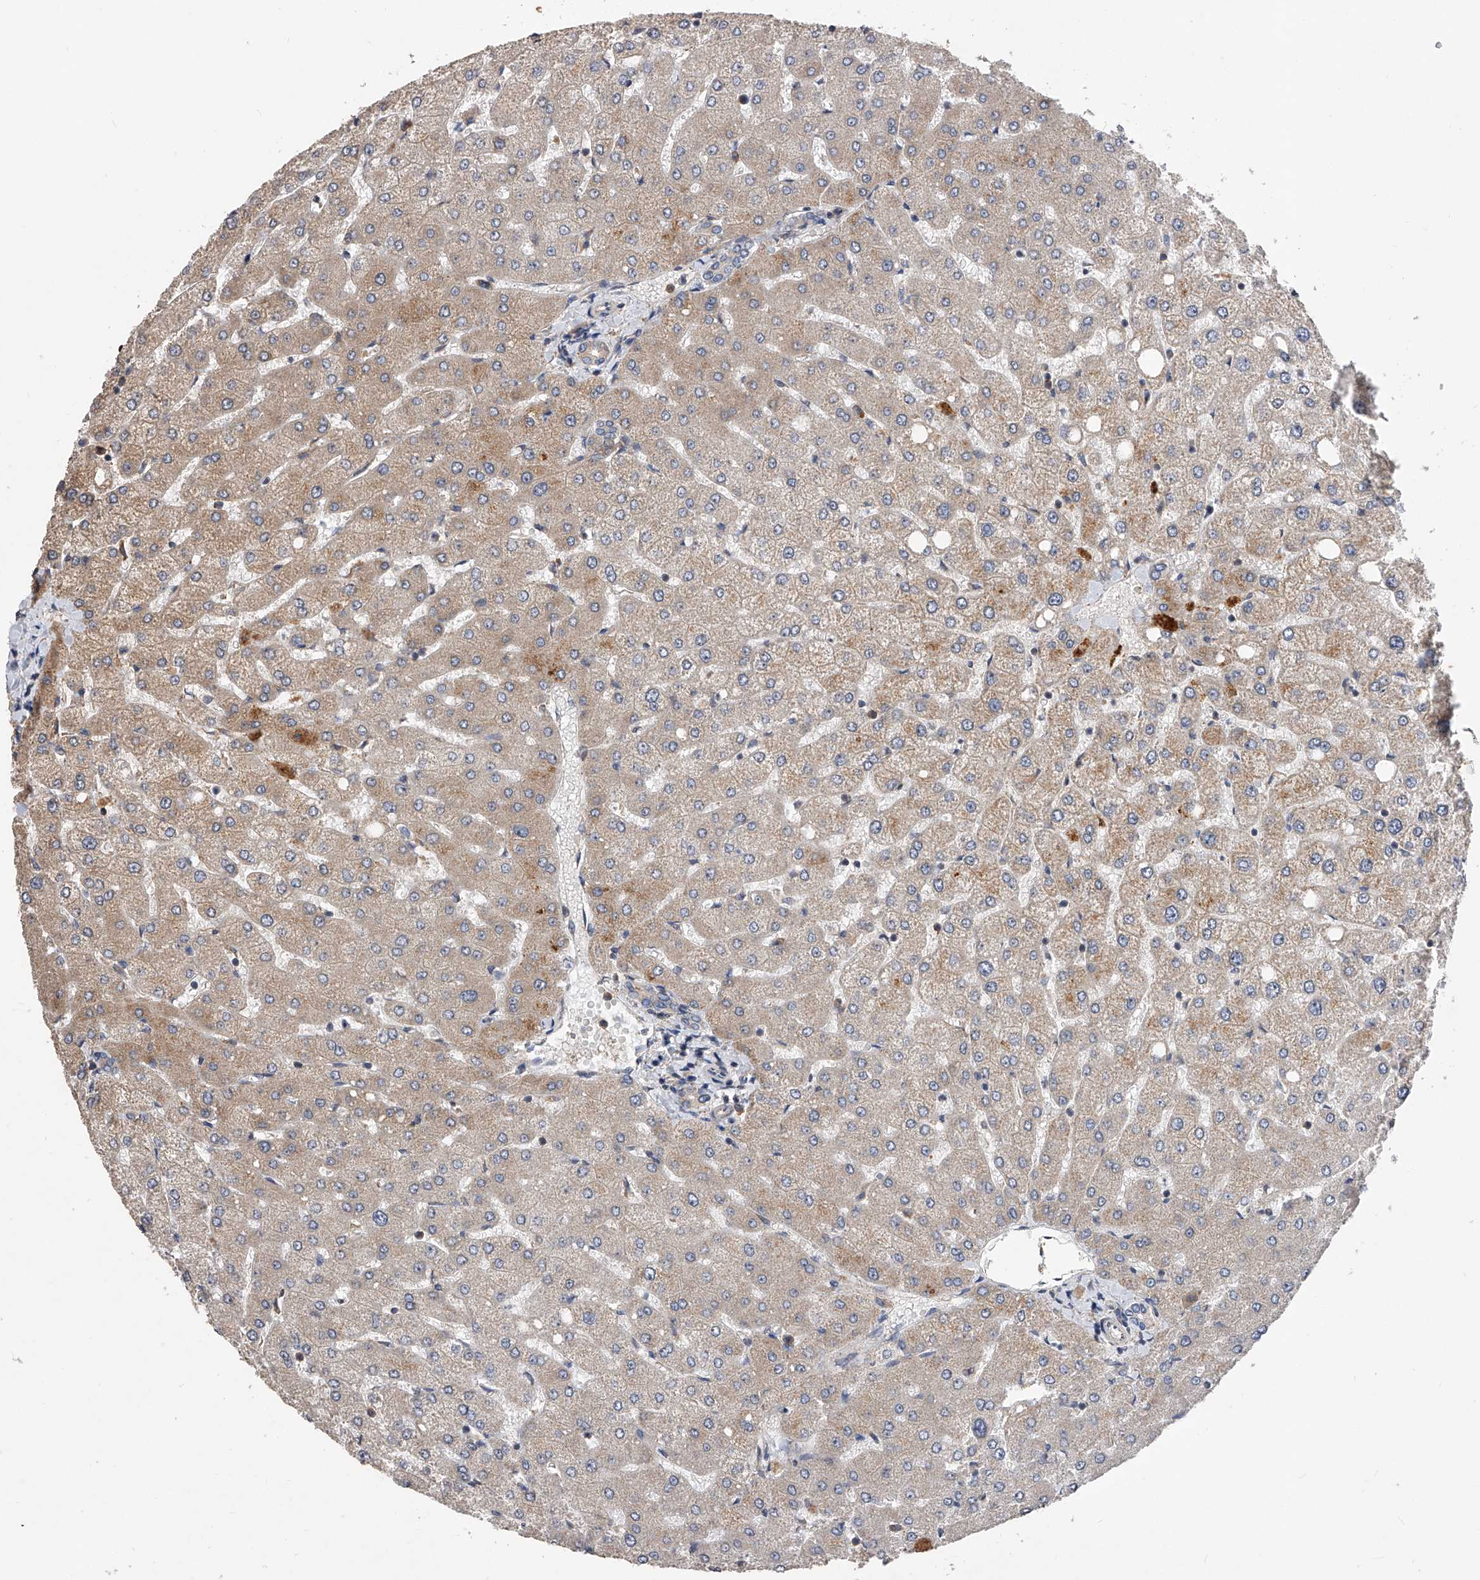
{"staining": {"intensity": "weak", "quantity": "25%-75%", "location": "cytoplasmic/membranous"}, "tissue": "liver", "cell_type": "Cholangiocytes", "image_type": "normal", "snomed": [{"axis": "morphology", "description": "Normal tissue, NOS"}, {"axis": "topography", "description": "Liver"}], "caption": "DAB immunohistochemical staining of unremarkable liver exhibits weak cytoplasmic/membranous protein staining in about 25%-75% of cholangiocytes. (brown staining indicates protein expression, while blue staining denotes nuclei).", "gene": "CFAP410", "patient": {"sex": "female", "age": 54}}